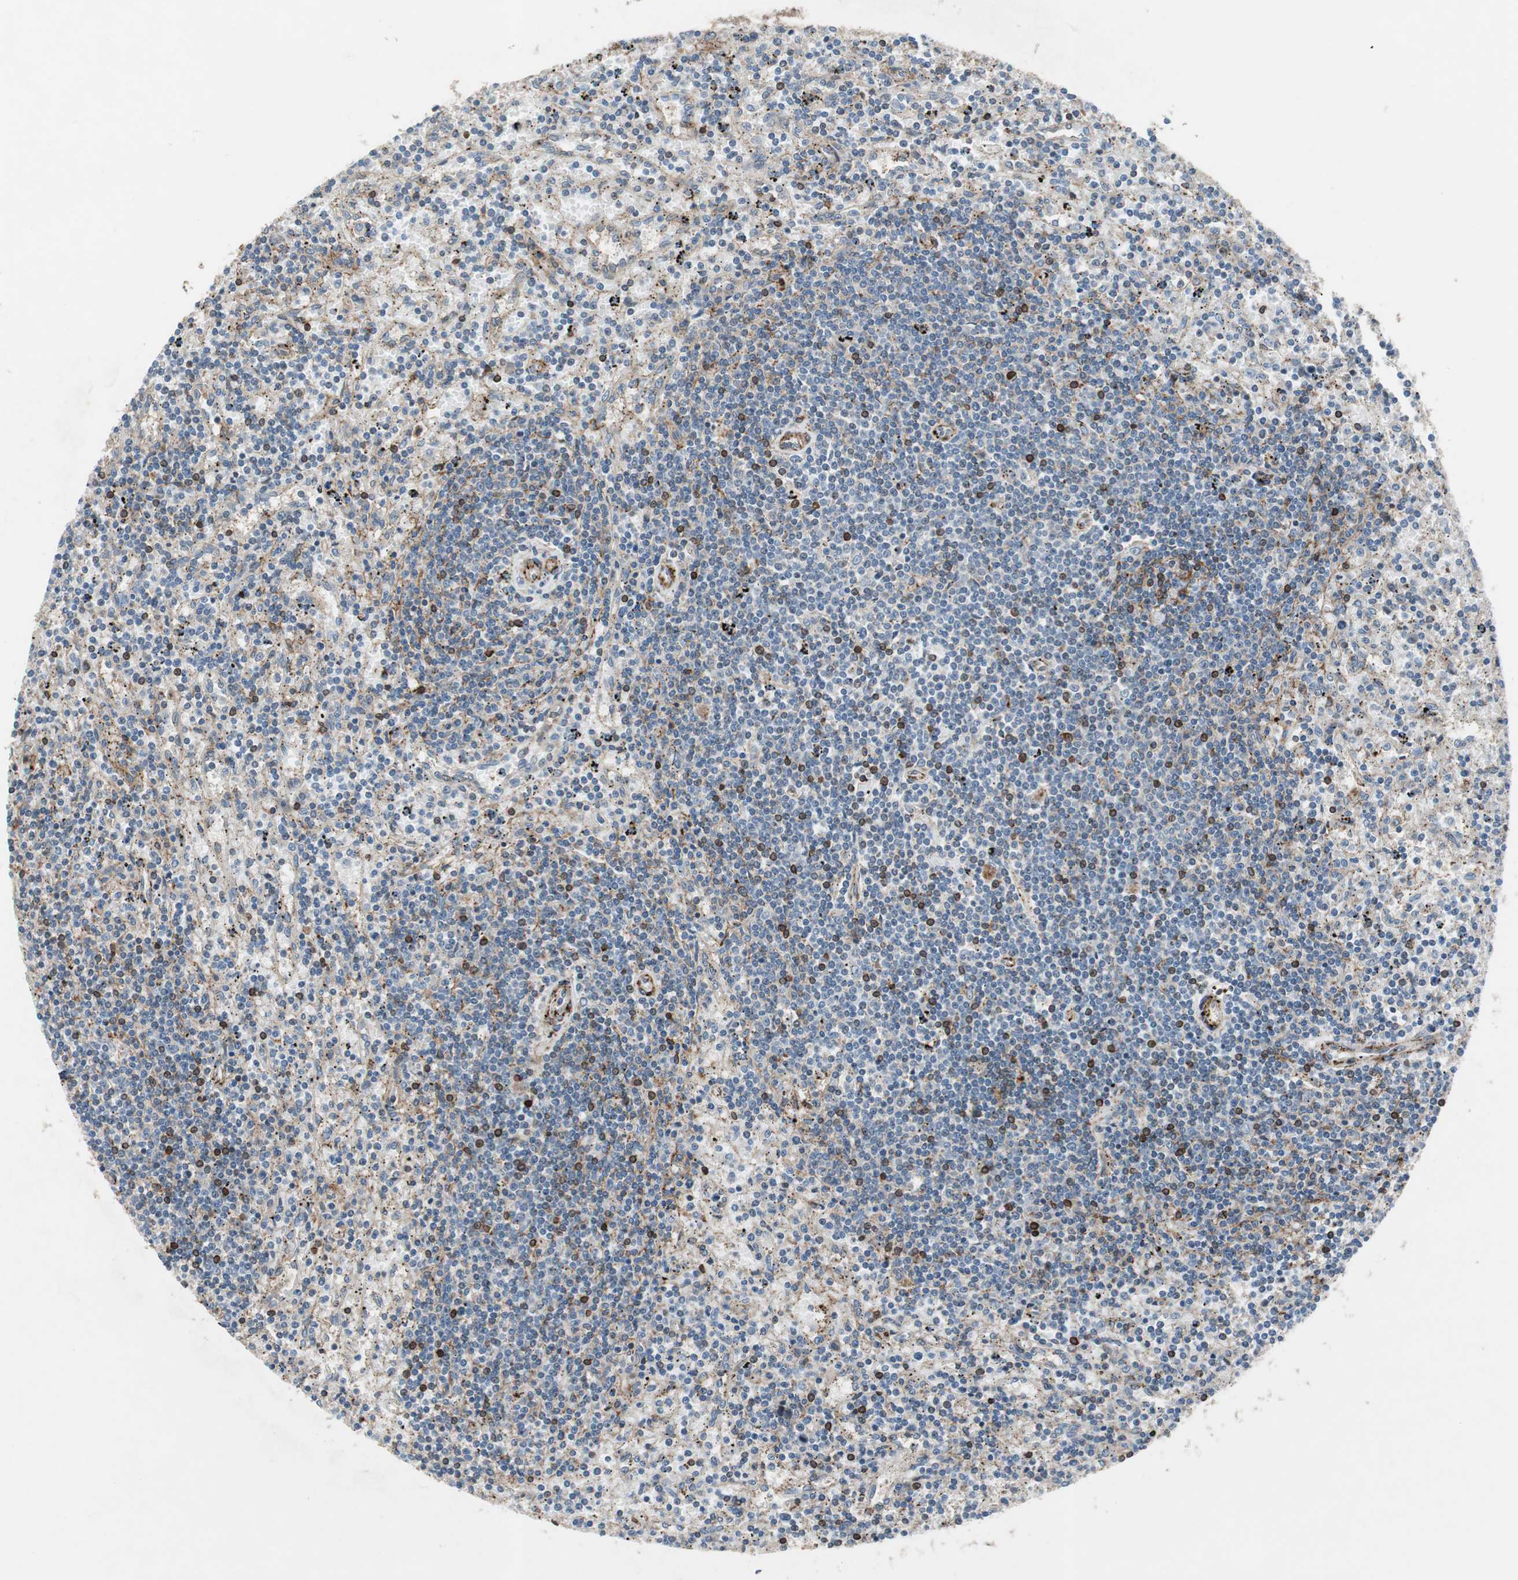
{"staining": {"intensity": "moderate", "quantity": "<25%", "location": "nuclear"}, "tissue": "lymphoma", "cell_type": "Tumor cells", "image_type": "cancer", "snomed": [{"axis": "morphology", "description": "Malignant lymphoma, non-Hodgkin's type, Low grade"}, {"axis": "topography", "description": "Spleen"}], "caption": "Moderate nuclear positivity for a protein is appreciated in about <25% of tumor cells of lymphoma using IHC.", "gene": "GRHL1", "patient": {"sex": "male", "age": 76}}